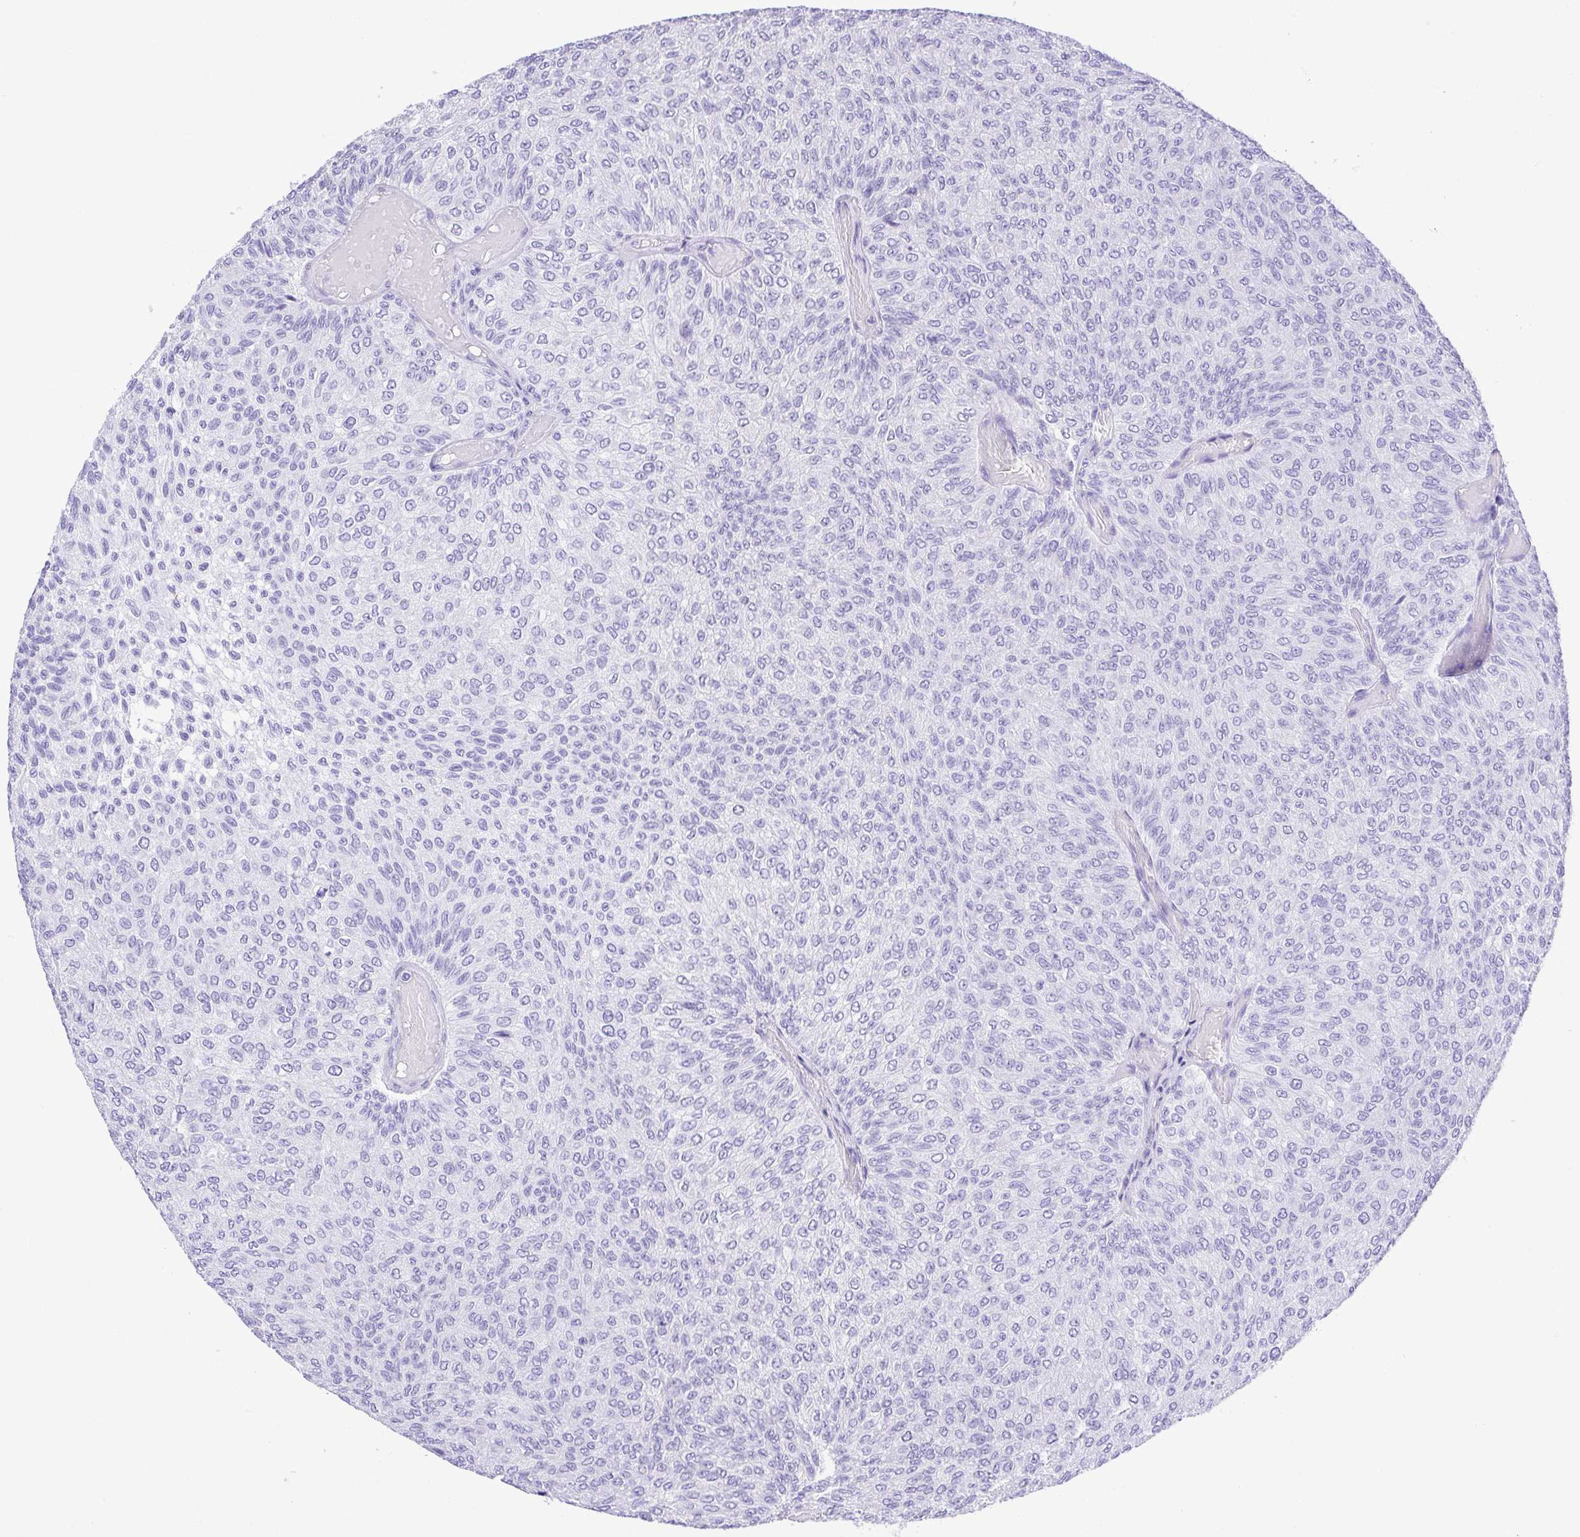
{"staining": {"intensity": "negative", "quantity": "none", "location": "none"}, "tissue": "urothelial cancer", "cell_type": "Tumor cells", "image_type": "cancer", "snomed": [{"axis": "morphology", "description": "Urothelial carcinoma, Low grade"}, {"axis": "topography", "description": "Urinary bladder"}], "caption": "A micrograph of urothelial carcinoma (low-grade) stained for a protein displays no brown staining in tumor cells. The staining was performed using DAB (3,3'-diaminobenzidine) to visualize the protein expression in brown, while the nuclei were stained in blue with hematoxylin (Magnification: 20x).", "gene": "CDSN", "patient": {"sex": "male", "age": 78}}